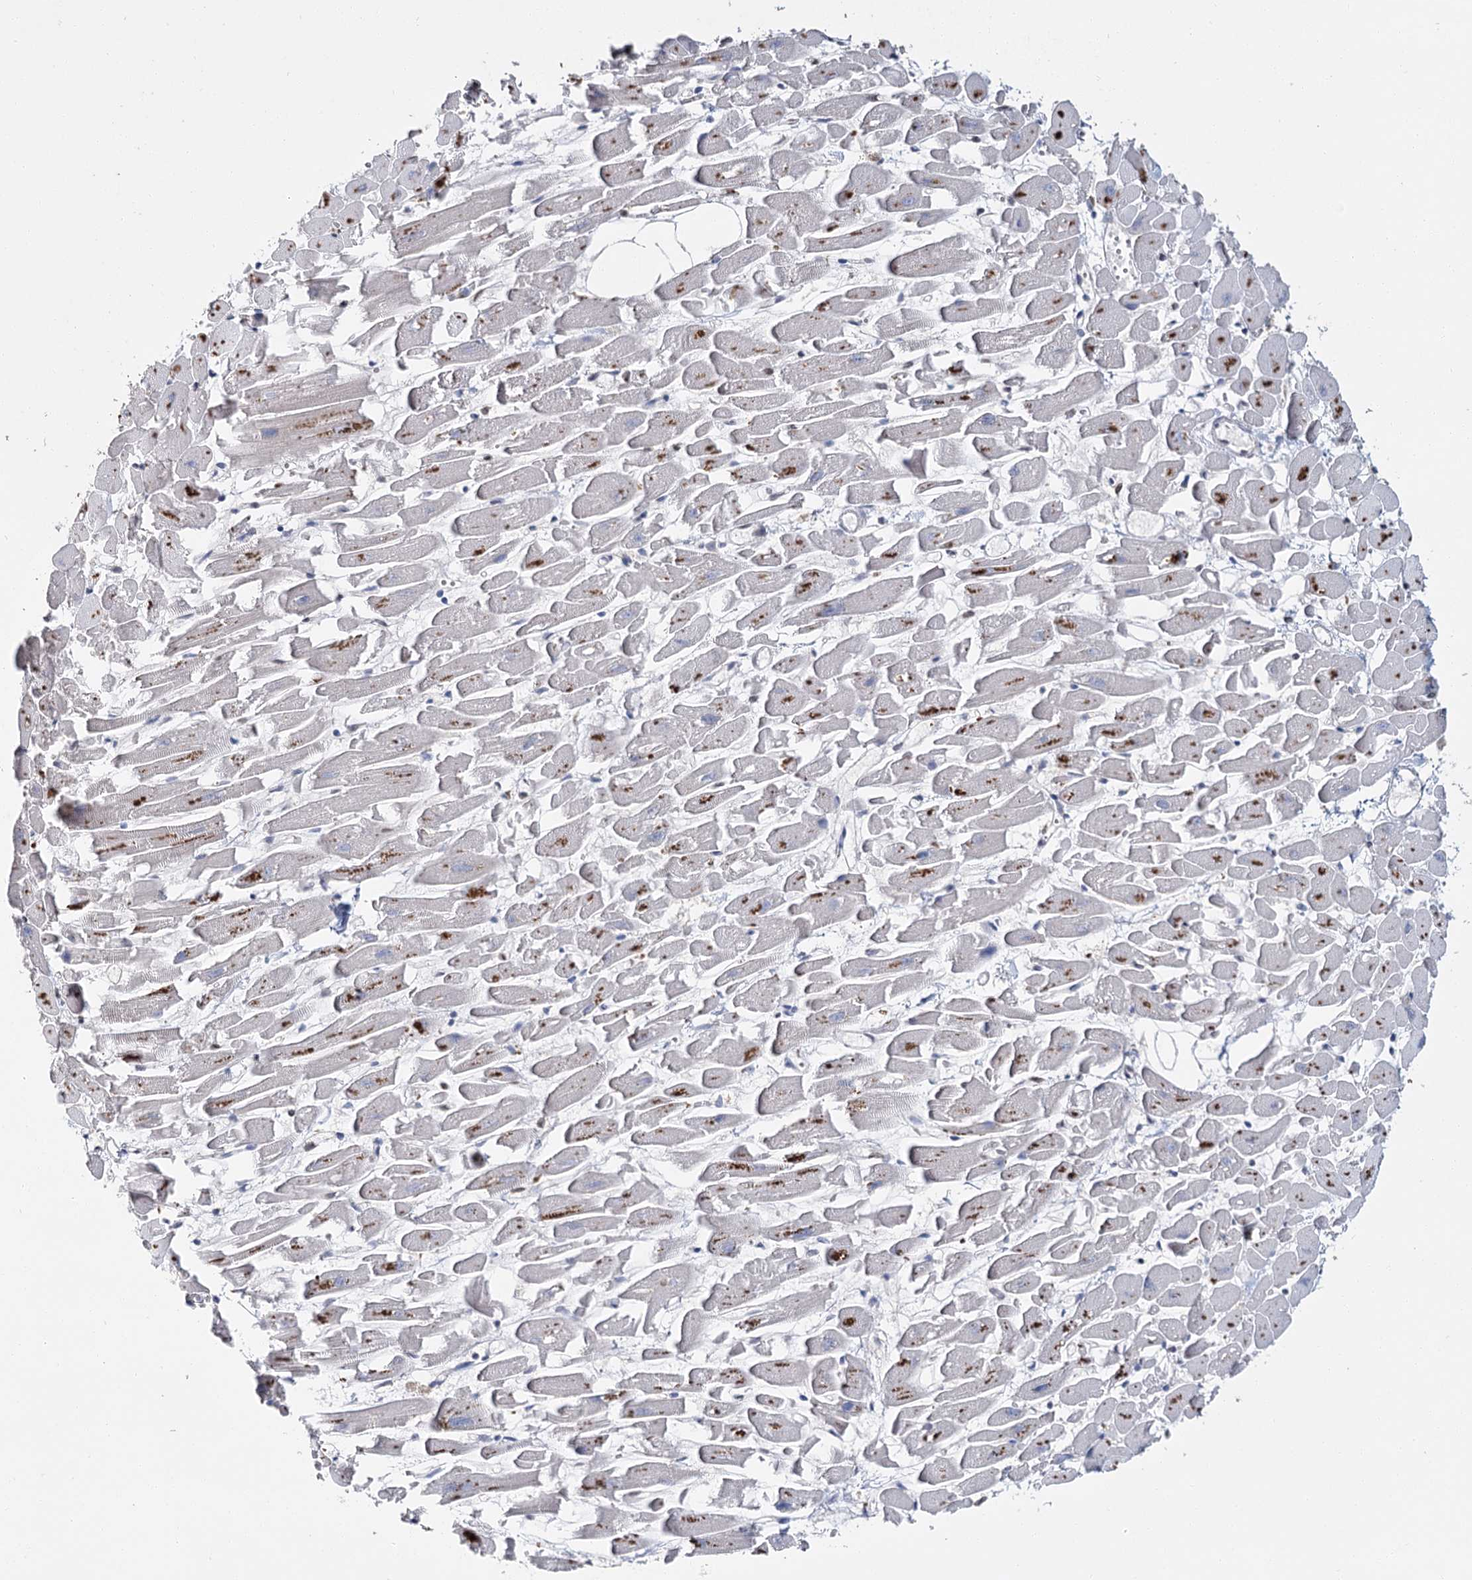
{"staining": {"intensity": "negative", "quantity": "none", "location": "none"}, "tissue": "heart muscle", "cell_type": "Cardiomyocytes", "image_type": "normal", "snomed": [{"axis": "morphology", "description": "Normal tissue, NOS"}, {"axis": "topography", "description": "Heart"}], "caption": "Immunohistochemical staining of unremarkable human heart muscle shows no significant expression in cardiomyocytes.", "gene": "KIAA0930", "patient": {"sex": "female", "age": 64}}